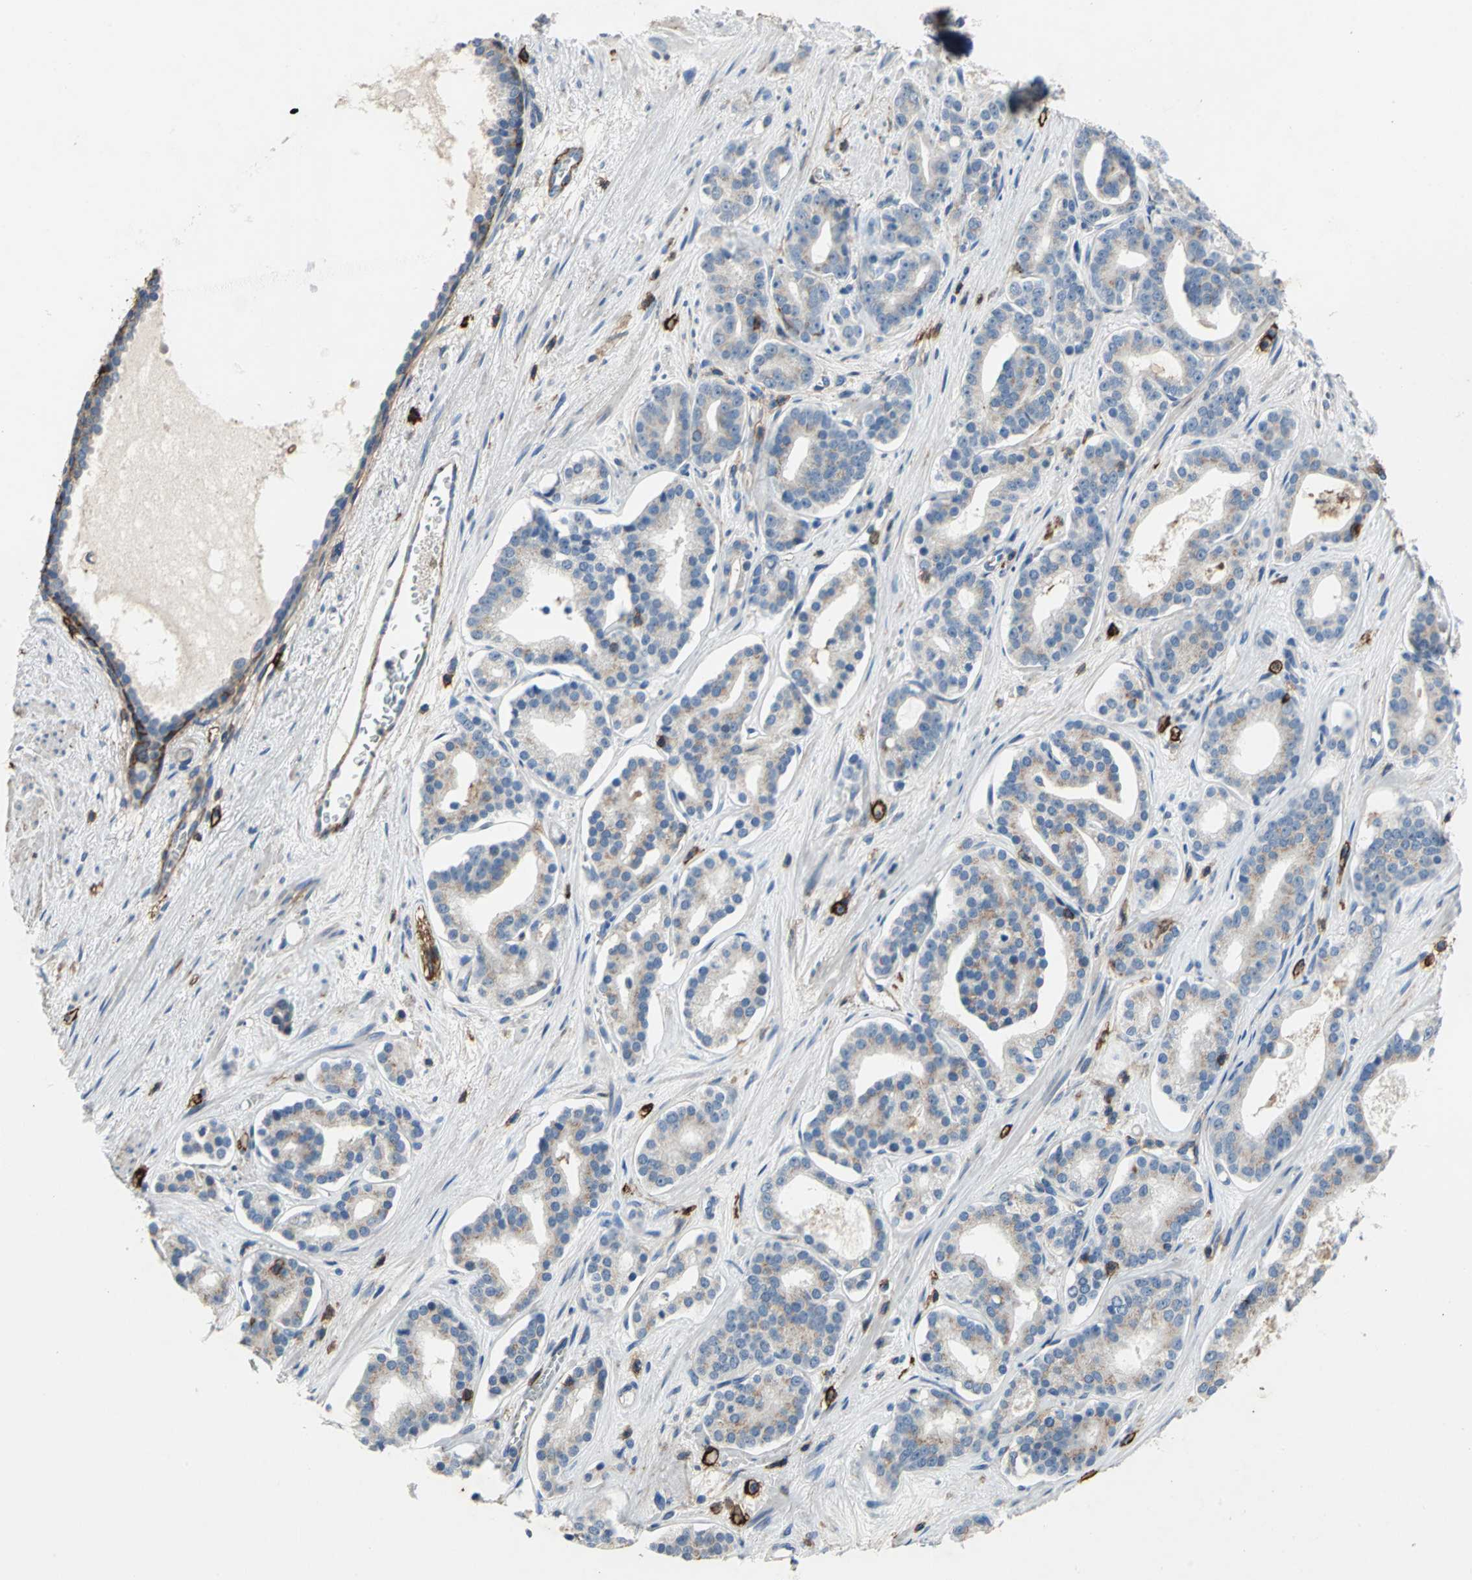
{"staining": {"intensity": "weak", "quantity": "<25%", "location": "cytoplasmic/membranous"}, "tissue": "prostate cancer", "cell_type": "Tumor cells", "image_type": "cancer", "snomed": [{"axis": "morphology", "description": "Adenocarcinoma, Low grade"}, {"axis": "topography", "description": "Prostate"}], "caption": "An immunohistochemistry micrograph of prostate cancer (adenocarcinoma (low-grade)) is shown. There is no staining in tumor cells of prostate cancer (adenocarcinoma (low-grade)).", "gene": "CD44", "patient": {"sex": "male", "age": 63}}